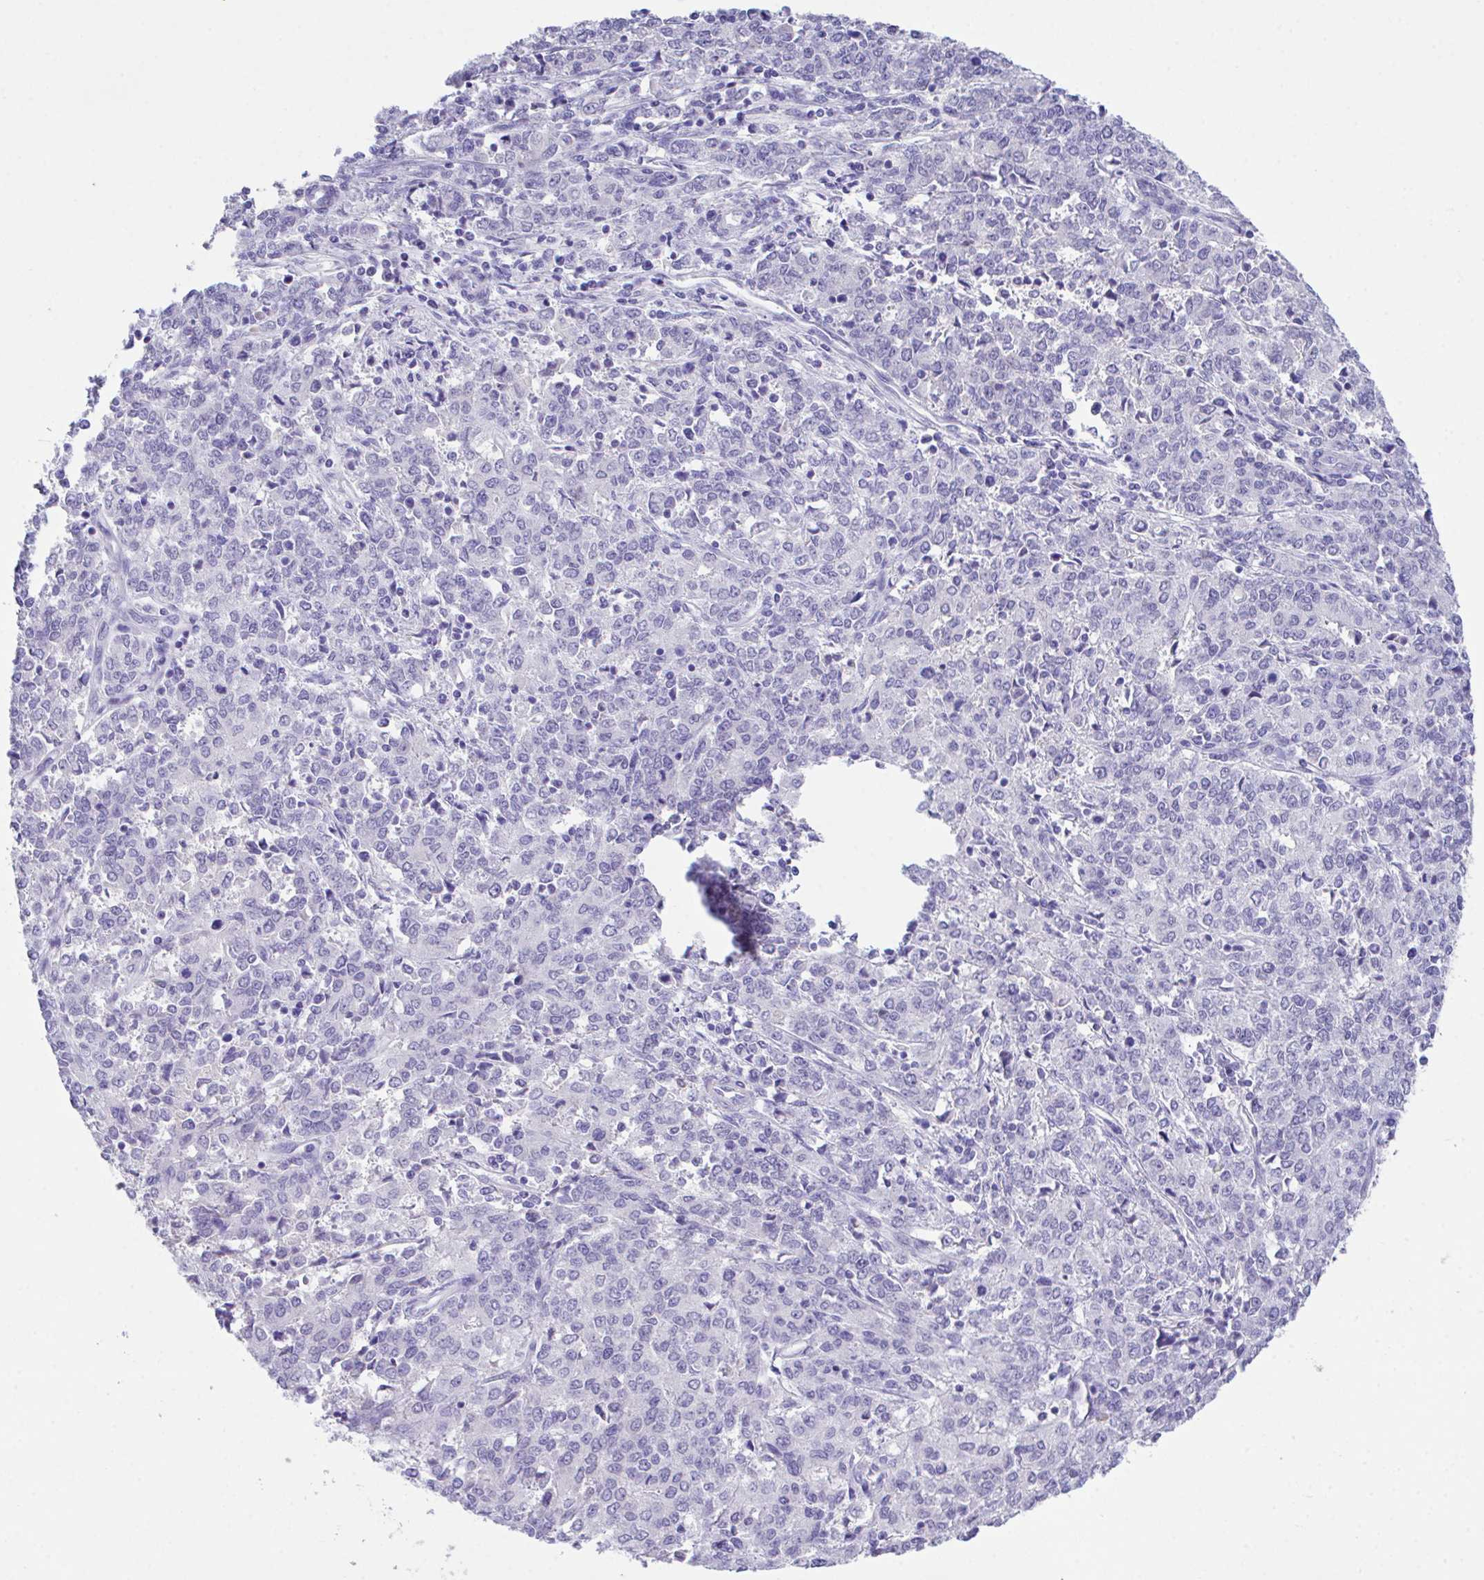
{"staining": {"intensity": "negative", "quantity": "none", "location": "none"}, "tissue": "endometrial cancer", "cell_type": "Tumor cells", "image_type": "cancer", "snomed": [{"axis": "morphology", "description": "Adenocarcinoma, NOS"}, {"axis": "topography", "description": "Endometrium"}], "caption": "Endometrial adenocarcinoma was stained to show a protein in brown. There is no significant expression in tumor cells.", "gene": "HOXB4", "patient": {"sex": "female", "age": 50}}